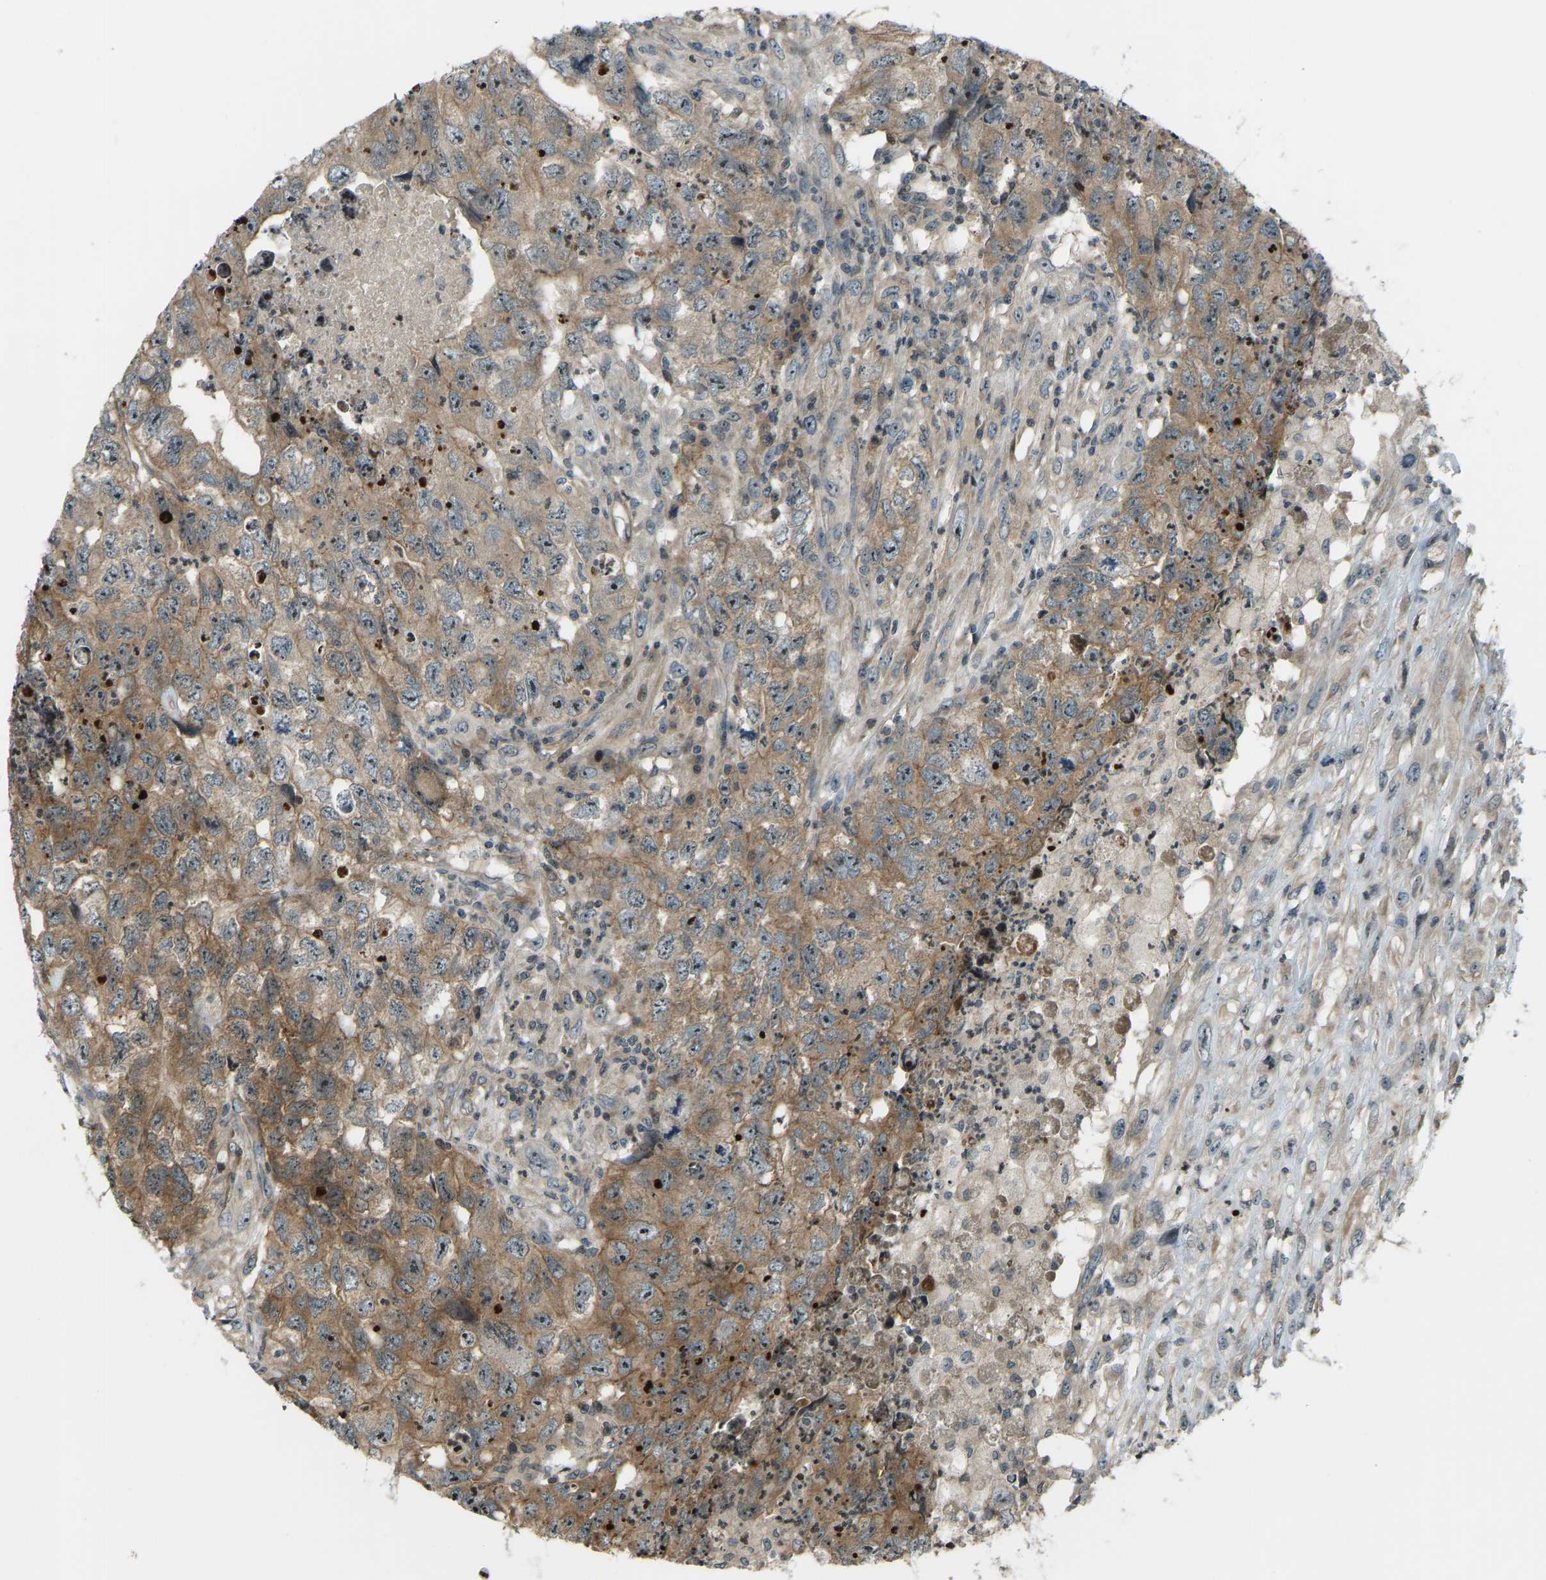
{"staining": {"intensity": "moderate", "quantity": ">75%", "location": "cytoplasmic/membranous,nuclear"}, "tissue": "testis cancer", "cell_type": "Tumor cells", "image_type": "cancer", "snomed": [{"axis": "morphology", "description": "Carcinoma, Embryonal, NOS"}, {"axis": "topography", "description": "Testis"}], "caption": "High-power microscopy captured an immunohistochemistry (IHC) micrograph of testis cancer, revealing moderate cytoplasmic/membranous and nuclear expression in approximately >75% of tumor cells. The protein is stained brown, and the nuclei are stained in blue (DAB IHC with brightfield microscopy, high magnification).", "gene": "SVOPL", "patient": {"sex": "male", "age": 32}}